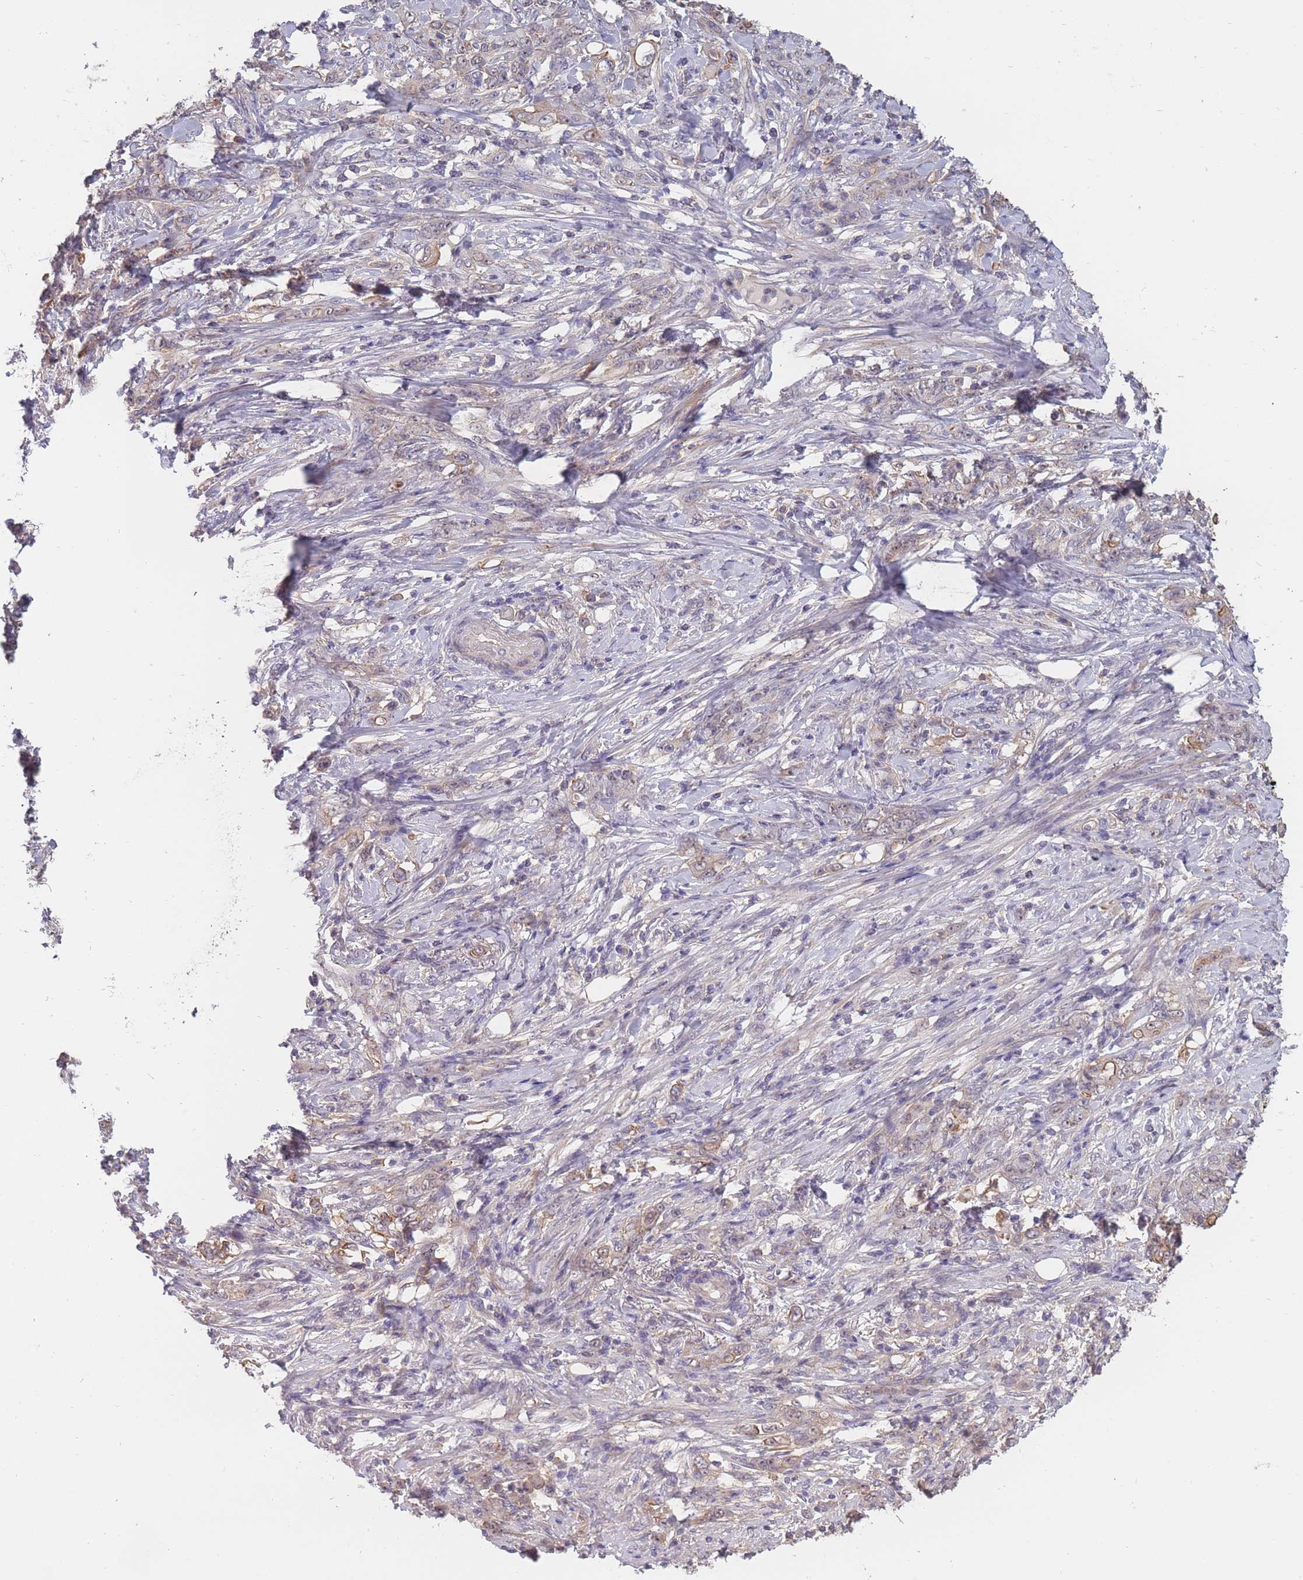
{"staining": {"intensity": "negative", "quantity": "none", "location": "none"}, "tissue": "stomach cancer", "cell_type": "Tumor cells", "image_type": "cancer", "snomed": [{"axis": "morphology", "description": "Adenocarcinoma, NOS"}, {"axis": "topography", "description": "Stomach"}], "caption": "IHC photomicrograph of neoplastic tissue: adenocarcinoma (stomach) stained with DAB displays no significant protein expression in tumor cells.", "gene": "KIAA1755", "patient": {"sex": "female", "age": 79}}